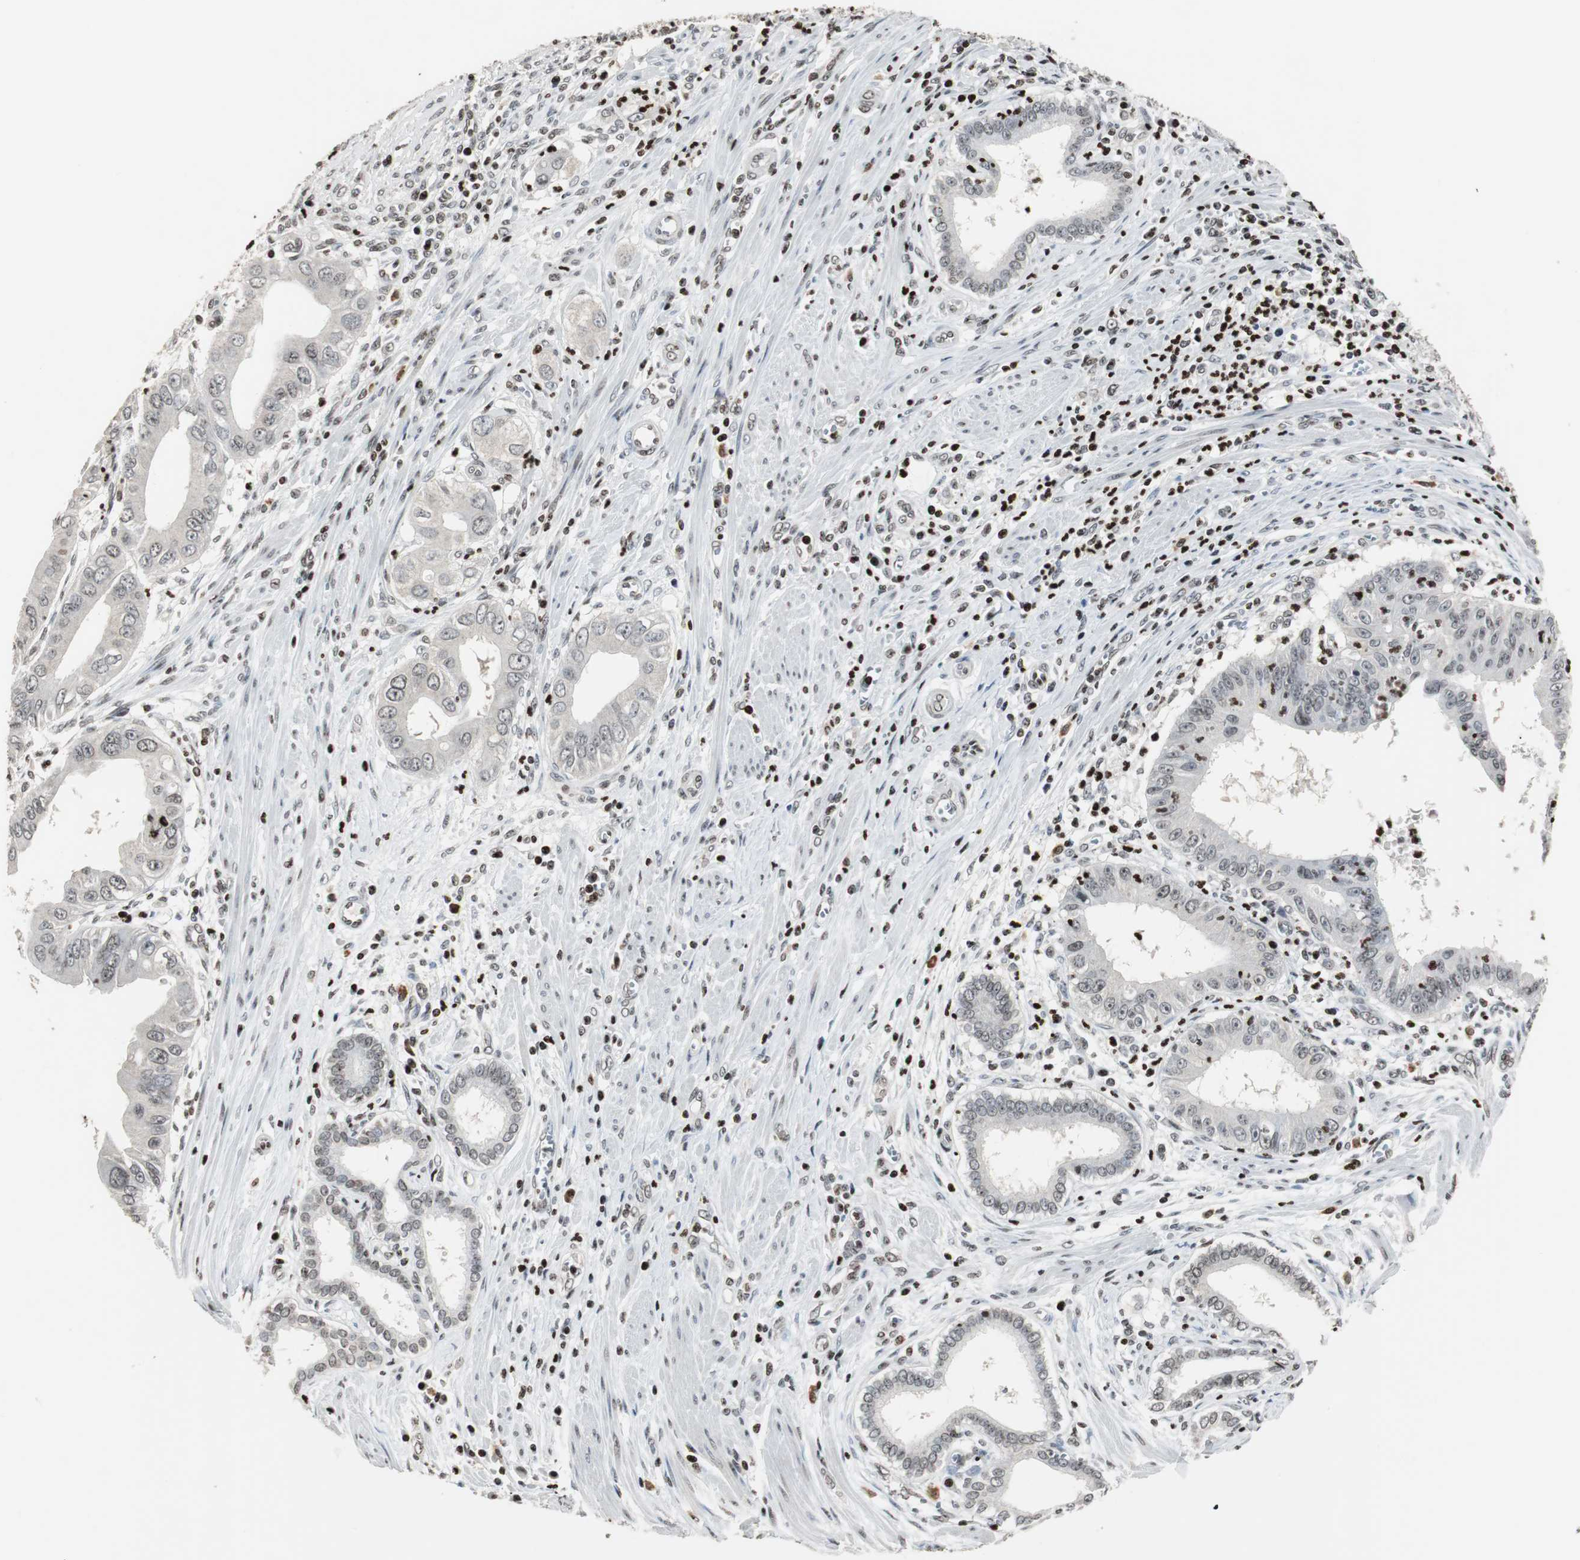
{"staining": {"intensity": "strong", "quantity": "<25%", "location": "nuclear"}, "tissue": "pancreatic cancer", "cell_type": "Tumor cells", "image_type": "cancer", "snomed": [{"axis": "morphology", "description": "Normal tissue, NOS"}, {"axis": "topography", "description": "Lymph node"}], "caption": "Immunohistochemical staining of human pancreatic cancer shows medium levels of strong nuclear staining in approximately <25% of tumor cells.", "gene": "PAXIP1", "patient": {"sex": "male", "age": 50}}